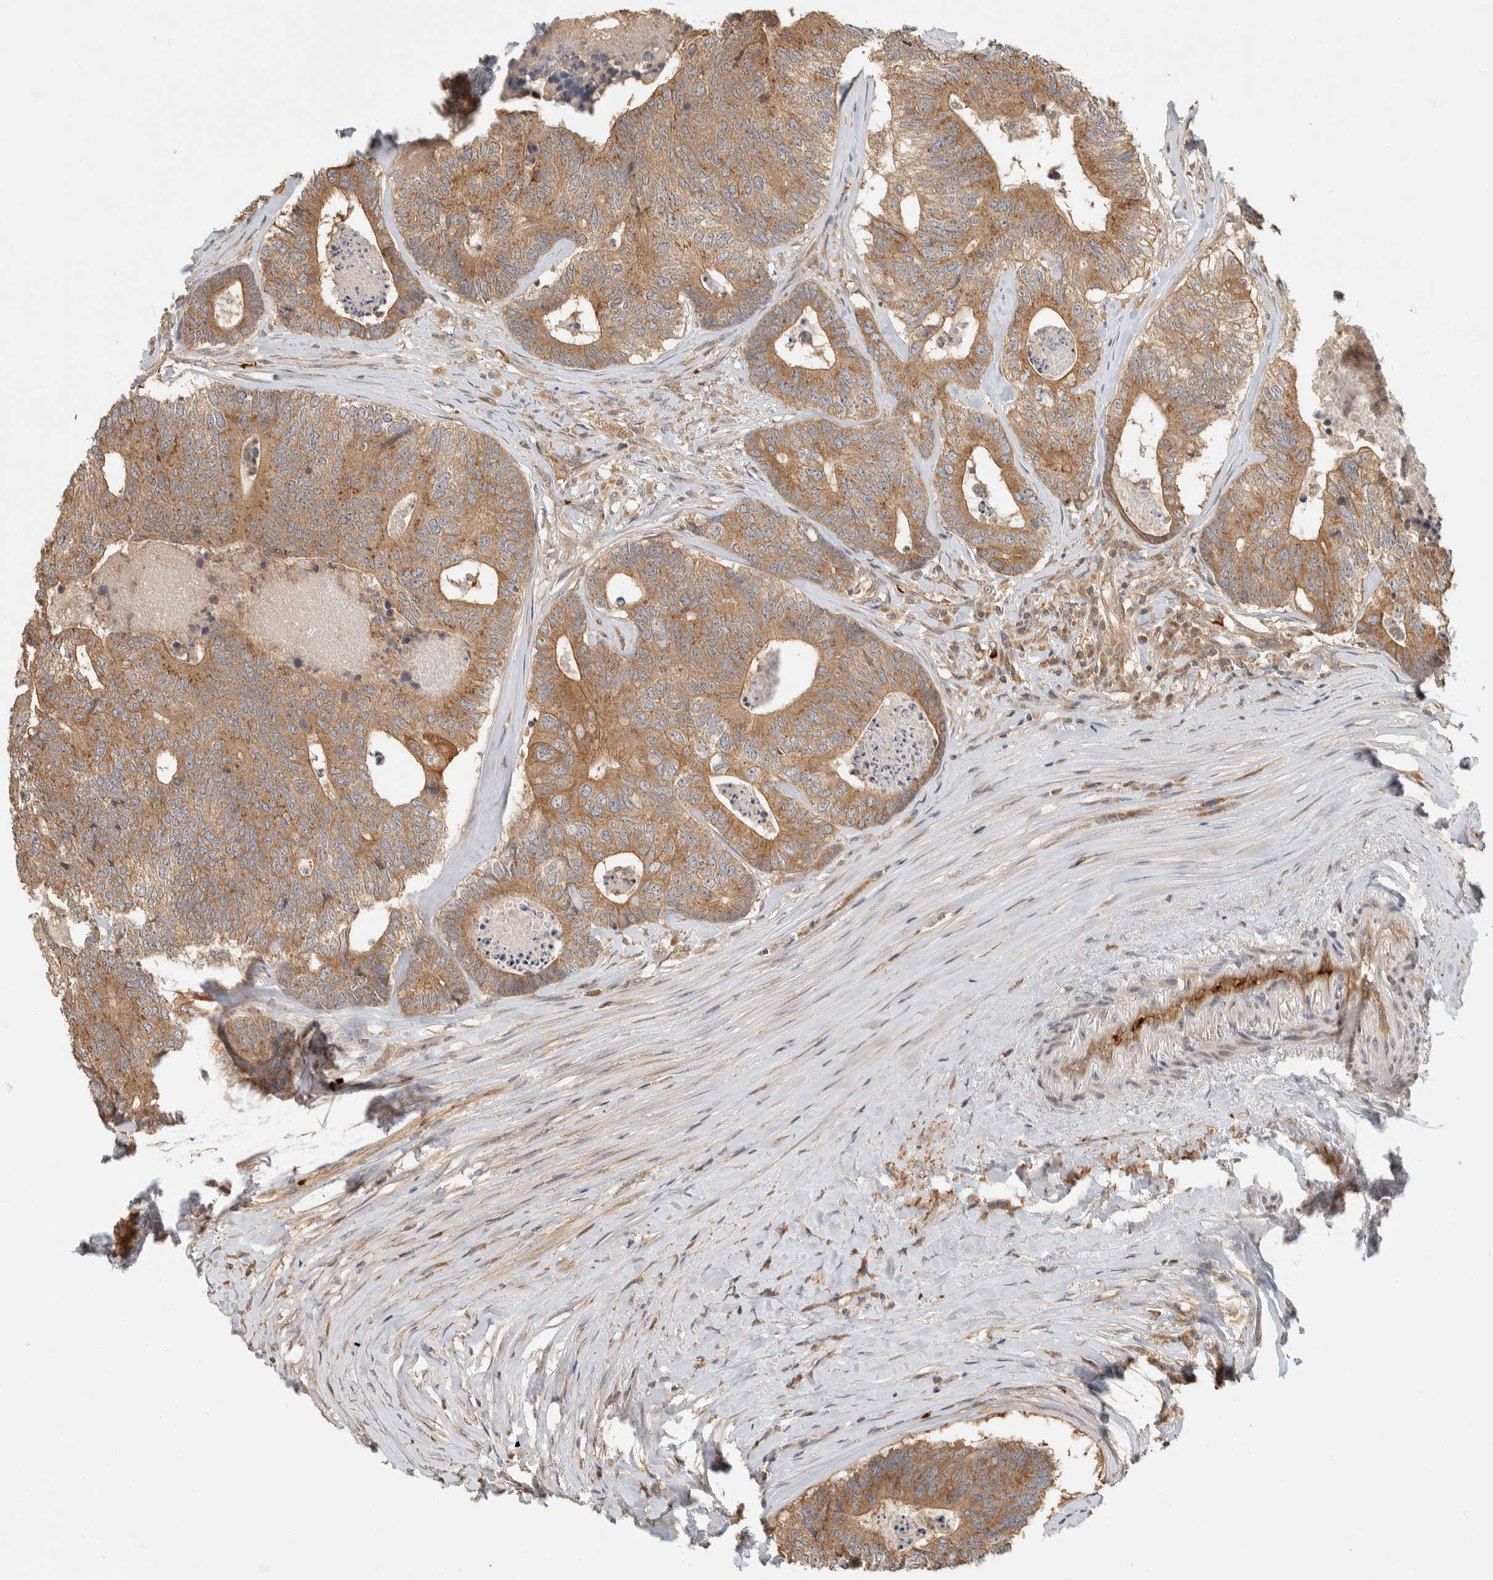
{"staining": {"intensity": "moderate", "quantity": ">75%", "location": "cytoplasmic/membranous"}, "tissue": "colorectal cancer", "cell_type": "Tumor cells", "image_type": "cancer", "snomed": [{"axis": "morphology", "description": "Adenocarcinoma, NOS"}, {"axis": "topography", "description": "Colon"}], "caption": "This micrograph exhibits immunohistochemistry staining of human colorectal cancer (adenocarcinoma), with medium moderate cytoplasmic/membranous positivity in approximately >75% of tumor cells.", "gene": "TTI2", "patient": {"sex": "female", "age": 67}}